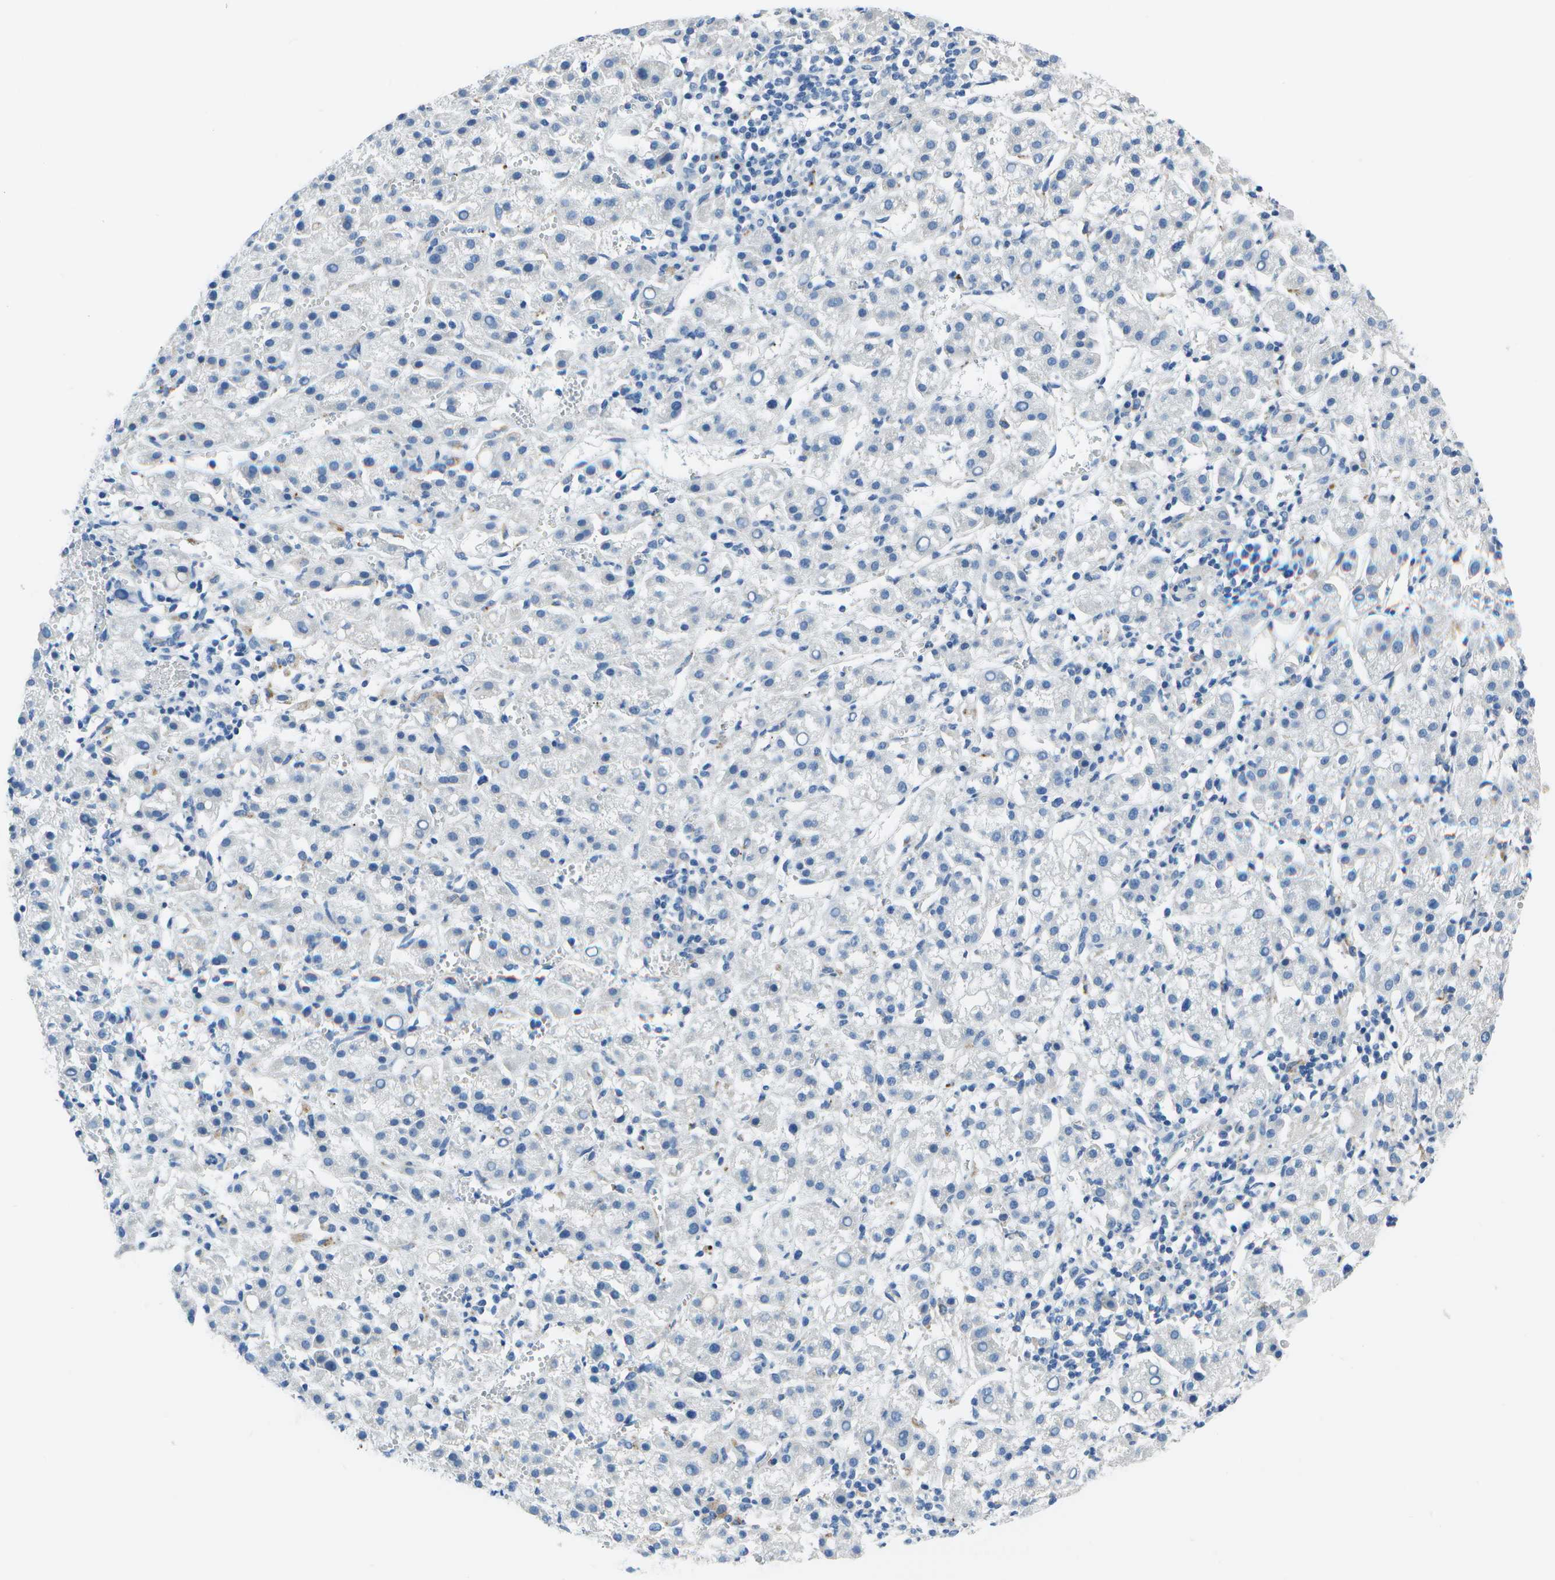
{"staining": {"intensity": "negative", "quantity": "none", "location": "none"}, "tissue": "liver cancer", "cell_type": "Tumor cells", "image_type": "cancer", "snomed": [{"axis": "morphology", "description": "Carcinoma, Hepatocellular, NOS"}, {"axis": "topography", "description": "Liver"}], "caption": "This is a image of IHC staining of liver cancer, which shows no staining in tumor cells. The staining was performed using DAB to visualize the protein expression in brown, while the nuclei were stained in blue with hematoxylin (Magnification: 20x).", "gene": "DCT", "patient": {"sex": "female", "age": 58}}